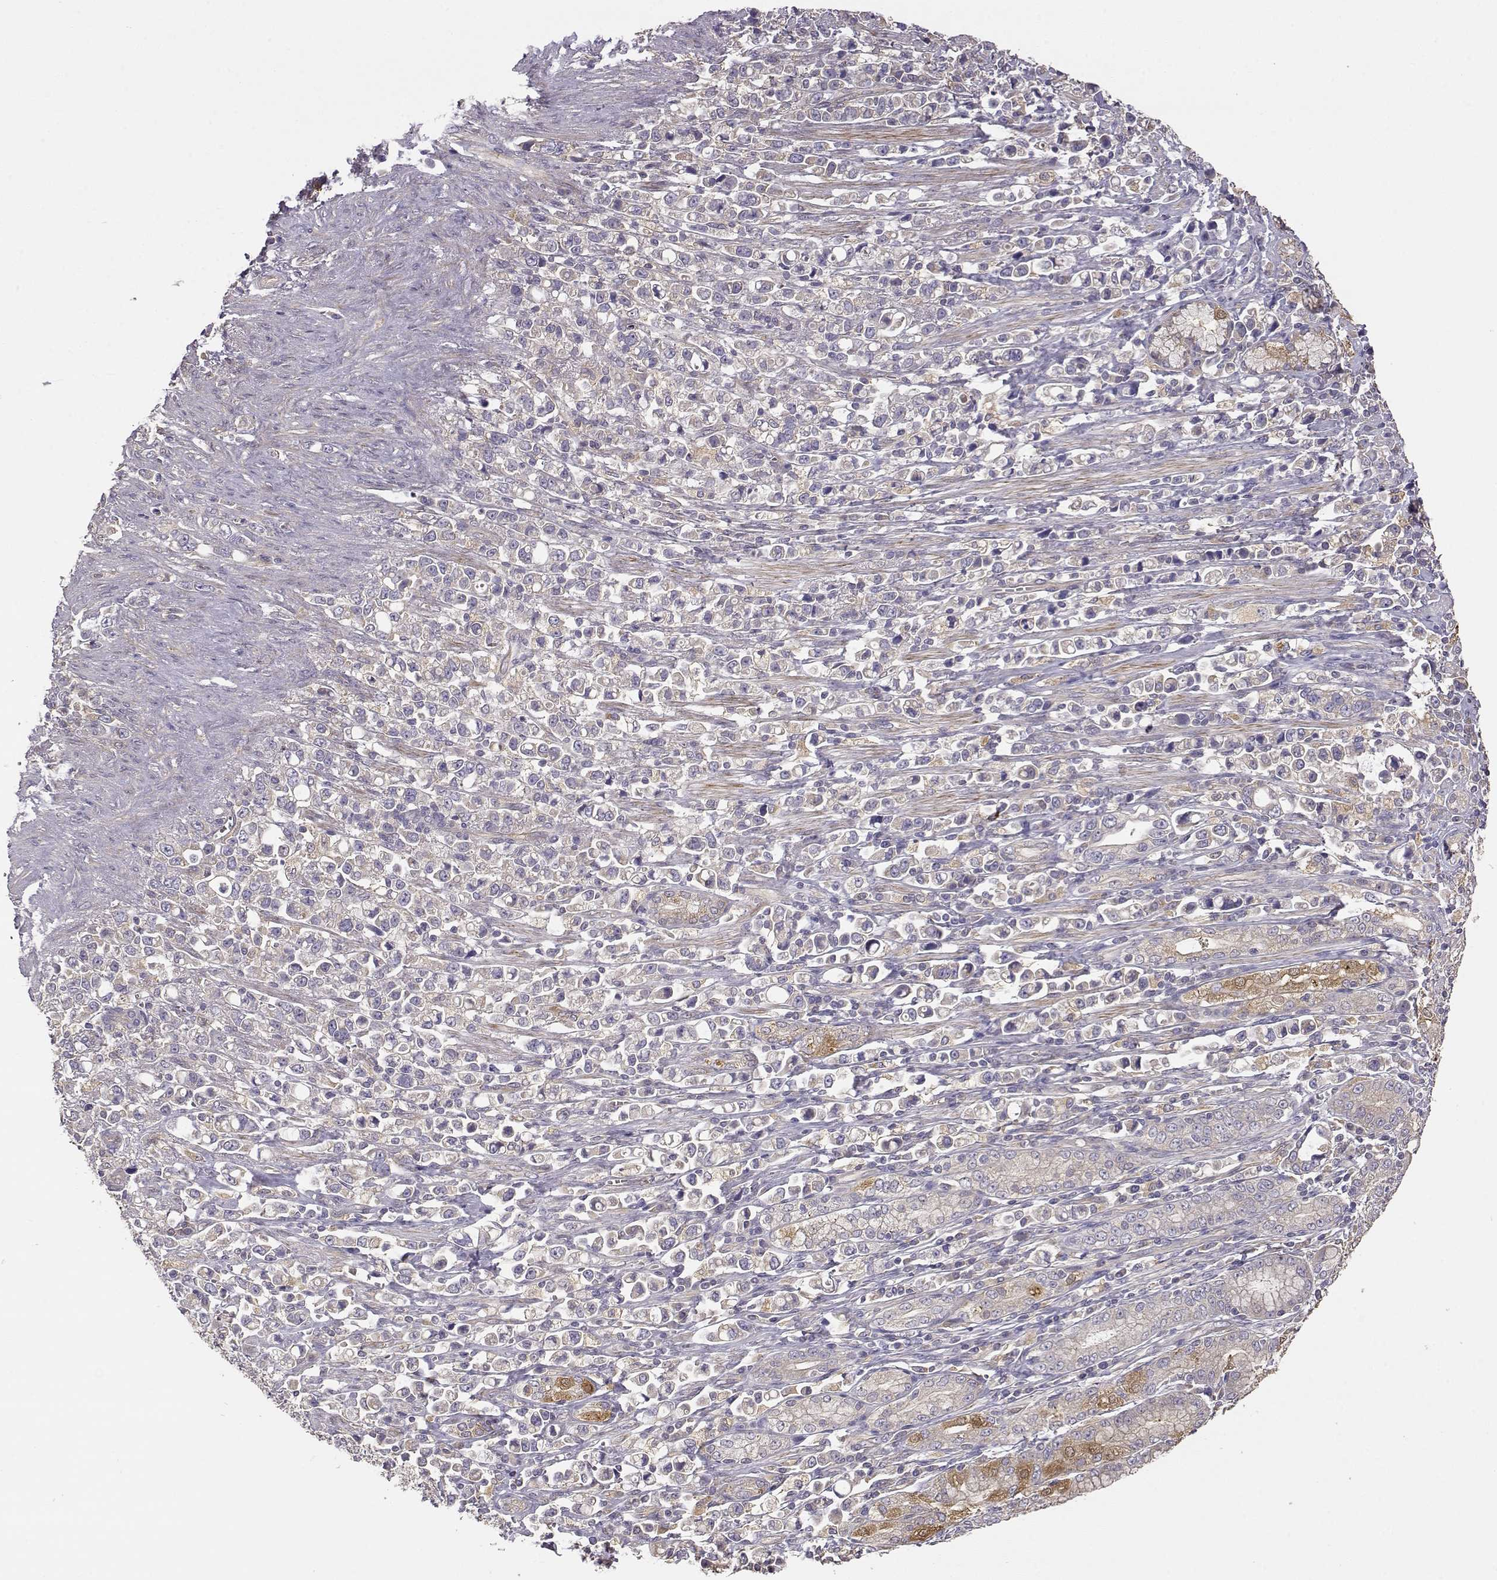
{"staining": {"intensity": "weak", "quantity": "<25%", "location": "cytoplasmic/membranous"}, "tissue": "stomach cancer", "cell_type": "Tumor cells", "image_type": "cancer", "snomed": [{"axis": "morphology", "description": "Adenocarcinoma, NOS"}, {"axis": "topography", "description": "Stomach"}], "caption": "High magnification brightfield microscopy of adenocarcinoma (stomach) stained with DAB (3,3'-diaminobenzidine) (brown) and counterstained with hematoxylin (blue): tumor cells show no significant positivity. (IHC, brightfield microscopy, high magnification).", "gene": "CRIM1", "patient": {"sex": "male", "age": 63}}